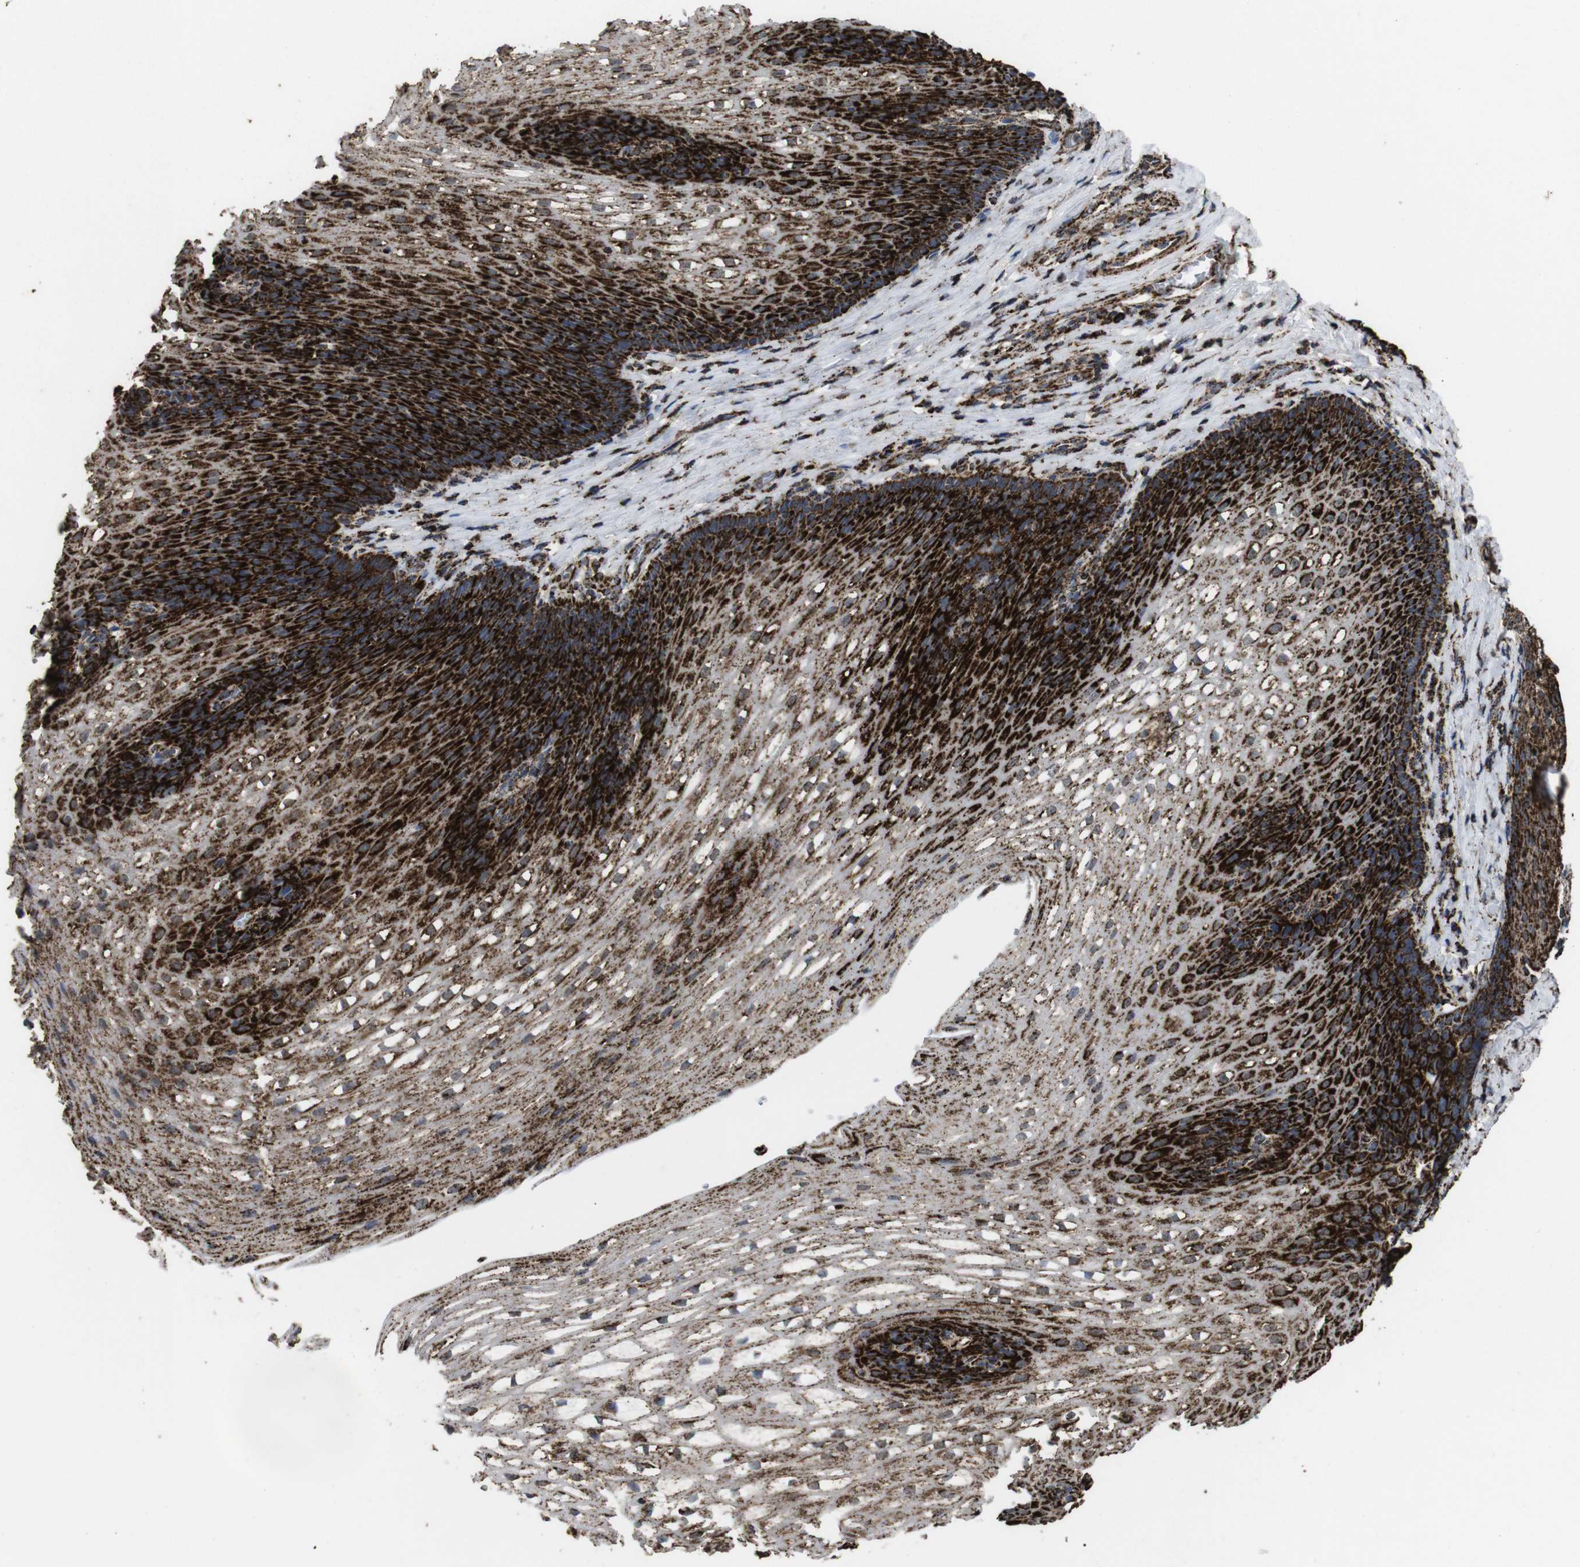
{"staining": {"intensity": "strong", "quantity": ">75%", "location": "cytoplasmic/membranous"}, "tissue": "esophagus", "cell_type": "Squamous epithelial cells", "image_type": "normal", "snomed": [{"axis": "morphology", "description": "Normal tissue, NOS"}, {"axis": "topography", "description": "Esophagus"}], "caption": "DAB (3,3'-diaminobenzidine) immunohistochemical staining of unremarkable esophagus shows strong cytoplasmic/membranous protein staining in approximately >75% of squamous epithelial cells. Ihc stains the protein in brown and the nuclei are stained blue.", "gene": "ATP5F1A", "patient": {"sex": "male", "age": 48}}